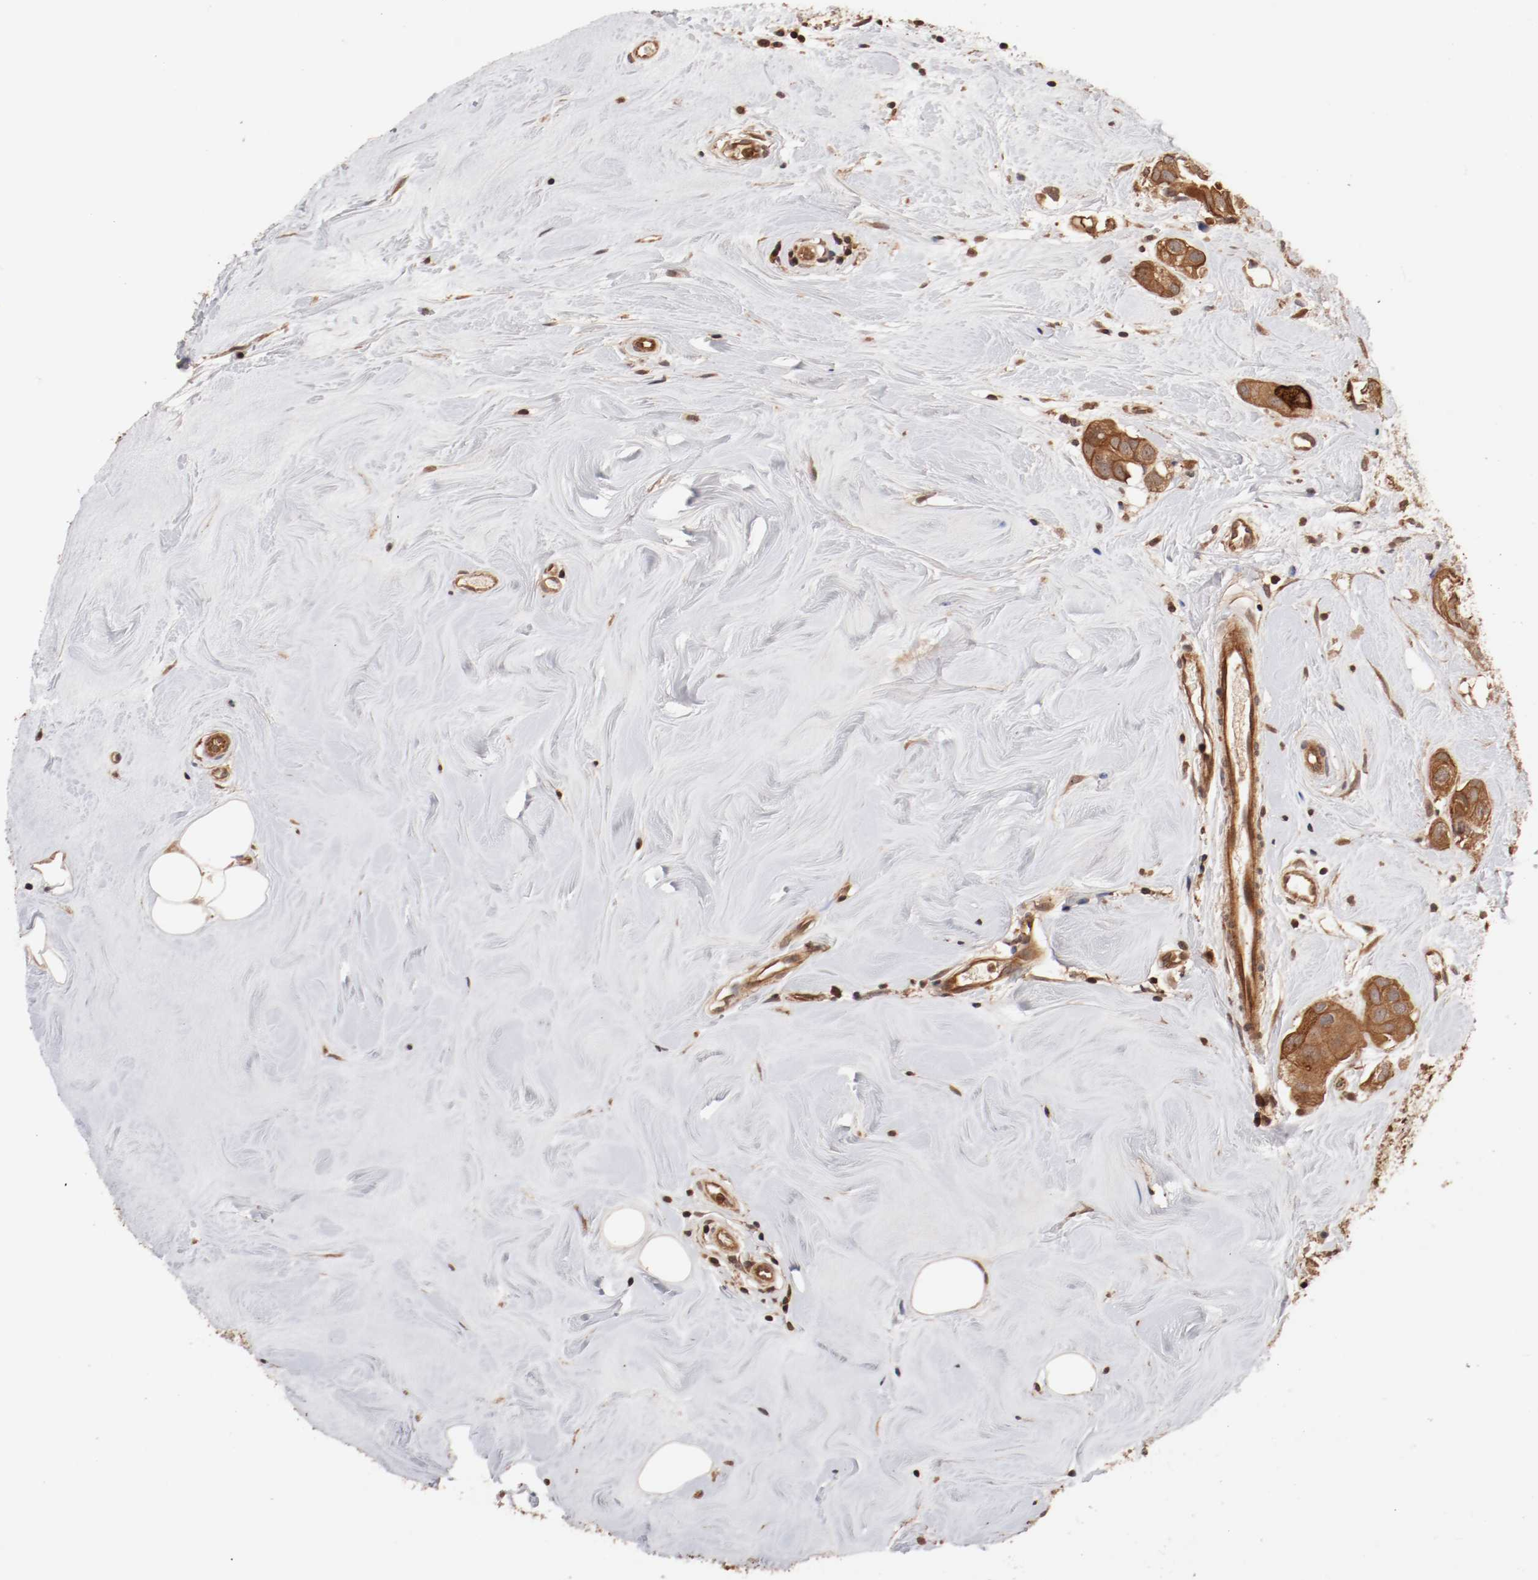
{"staining": {"intensity": "moderate", "quantity": ">75%", "location": "cytoplasmic/membranous"}, "tissue": "breast cancer", "cell_type": "Tumor cells", "image_type": "cancer", "snomed": [{"axis": "morphology", "description": "Duct carcinoma"}, {"axis": "topography", "description": "Breast"}], "caption": "Human breast intraductal carcinoma stained with a protein marker exhibits moderate staining in tumor cells.", "gene": "GUF1", "patient": {"sex": "female", "age": 40}}